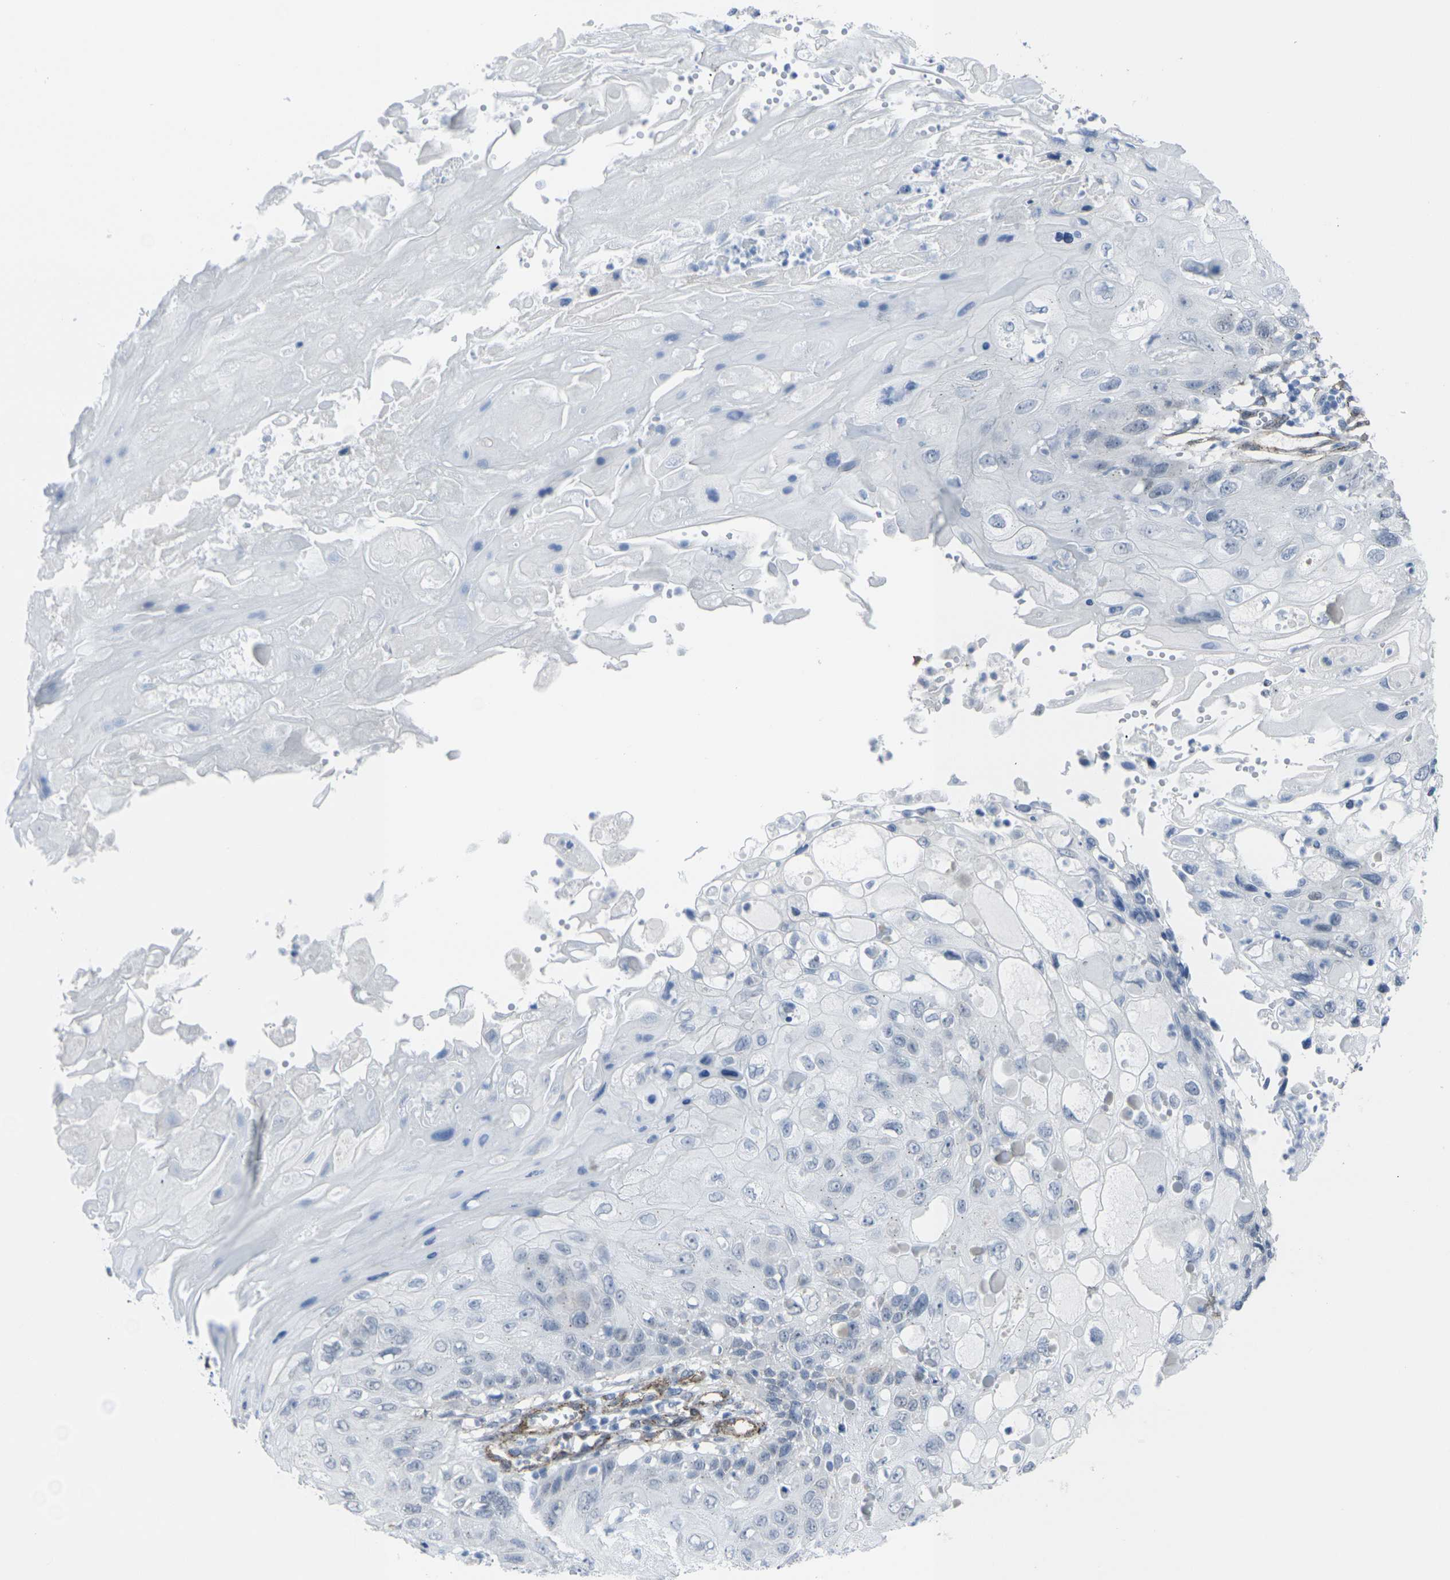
{"staining": {"intensity": "negative", "quantity": "none", "location": "none"}, "tissue": "cervical cancer", "cell_type": "Tumor cells", "image_type": "cancer", "snomed": [{"axis": "morphology", "description": "Squamous cell carcinoma, NOS"}, {"axis": "topography", "description": "Cervix"}], "caption": "Tumor cells show no significant expression in cervical squamous cell carcinoma. (Immunohistochemistry (ihc), brightfield microscopy, high magnification).", "gene": "CDH11", "patient": {"sex": "female", "age": 70}}